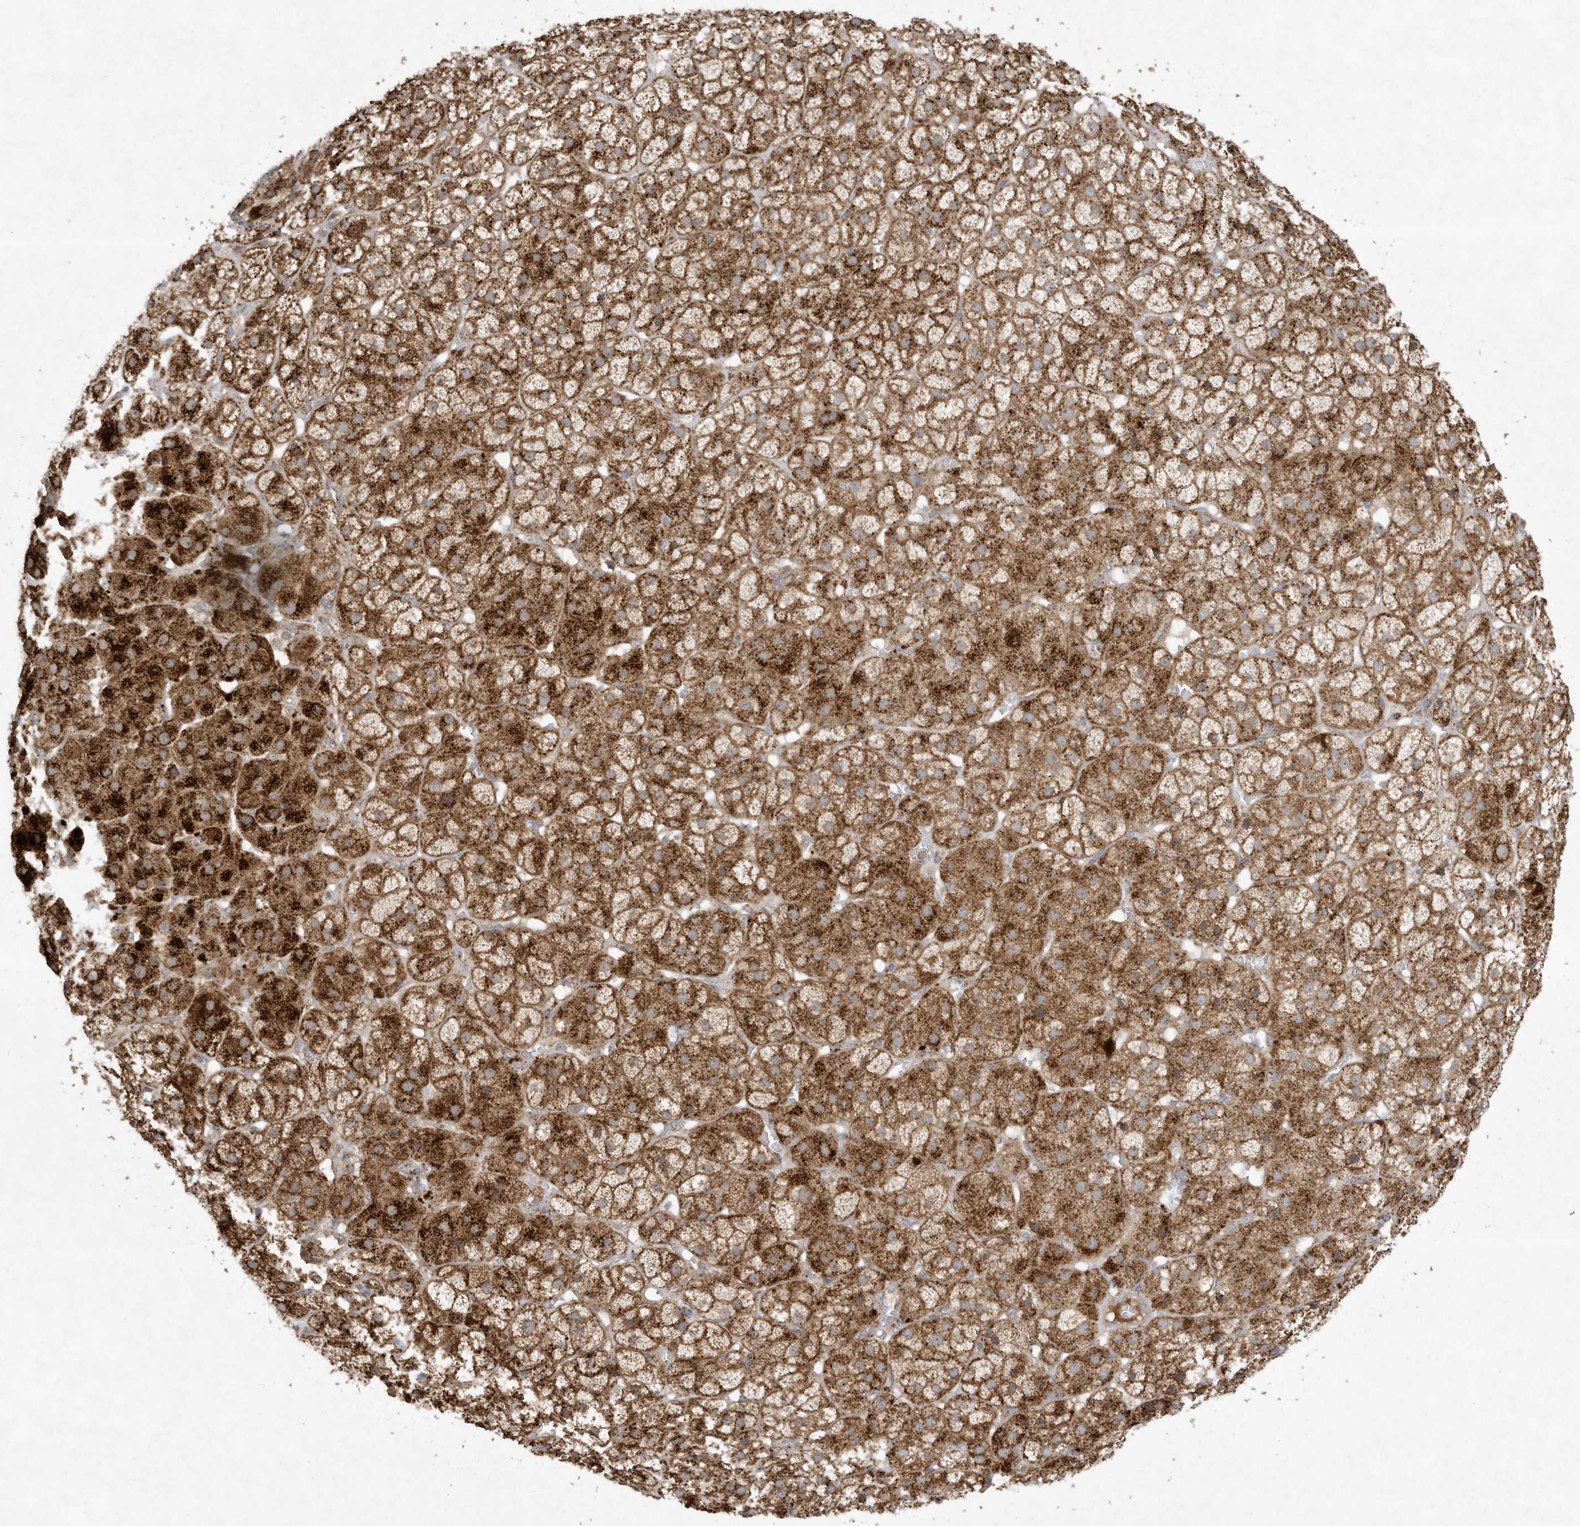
{"staining": {"intensity": "strong", "quantity": ">75%", "location": "cytoplasmic/membranous"}, "tissue": "adrenal gland", "cell_type": "Glandular cells", "image_type": "normal", "snomed": [{"axis": "morphology", "description": "Normal tissue, NOS"}, {"axis": "topography", "description": "Adrenal gland"}], "caption": "Adrenal gland stained with DAB (3,3'-diaminobenzidine) immunohistochemistry displays high levels of strong cytoplasmic/membranous positivity in about >75% of glandular cells. The protein of interest is stained brown, and the nuclei are stained in blue (DAB IHC with brightfield microscopy, high magnification).", "gene": "C2orf74", "patient": {"sex": "female", "age": 57}}